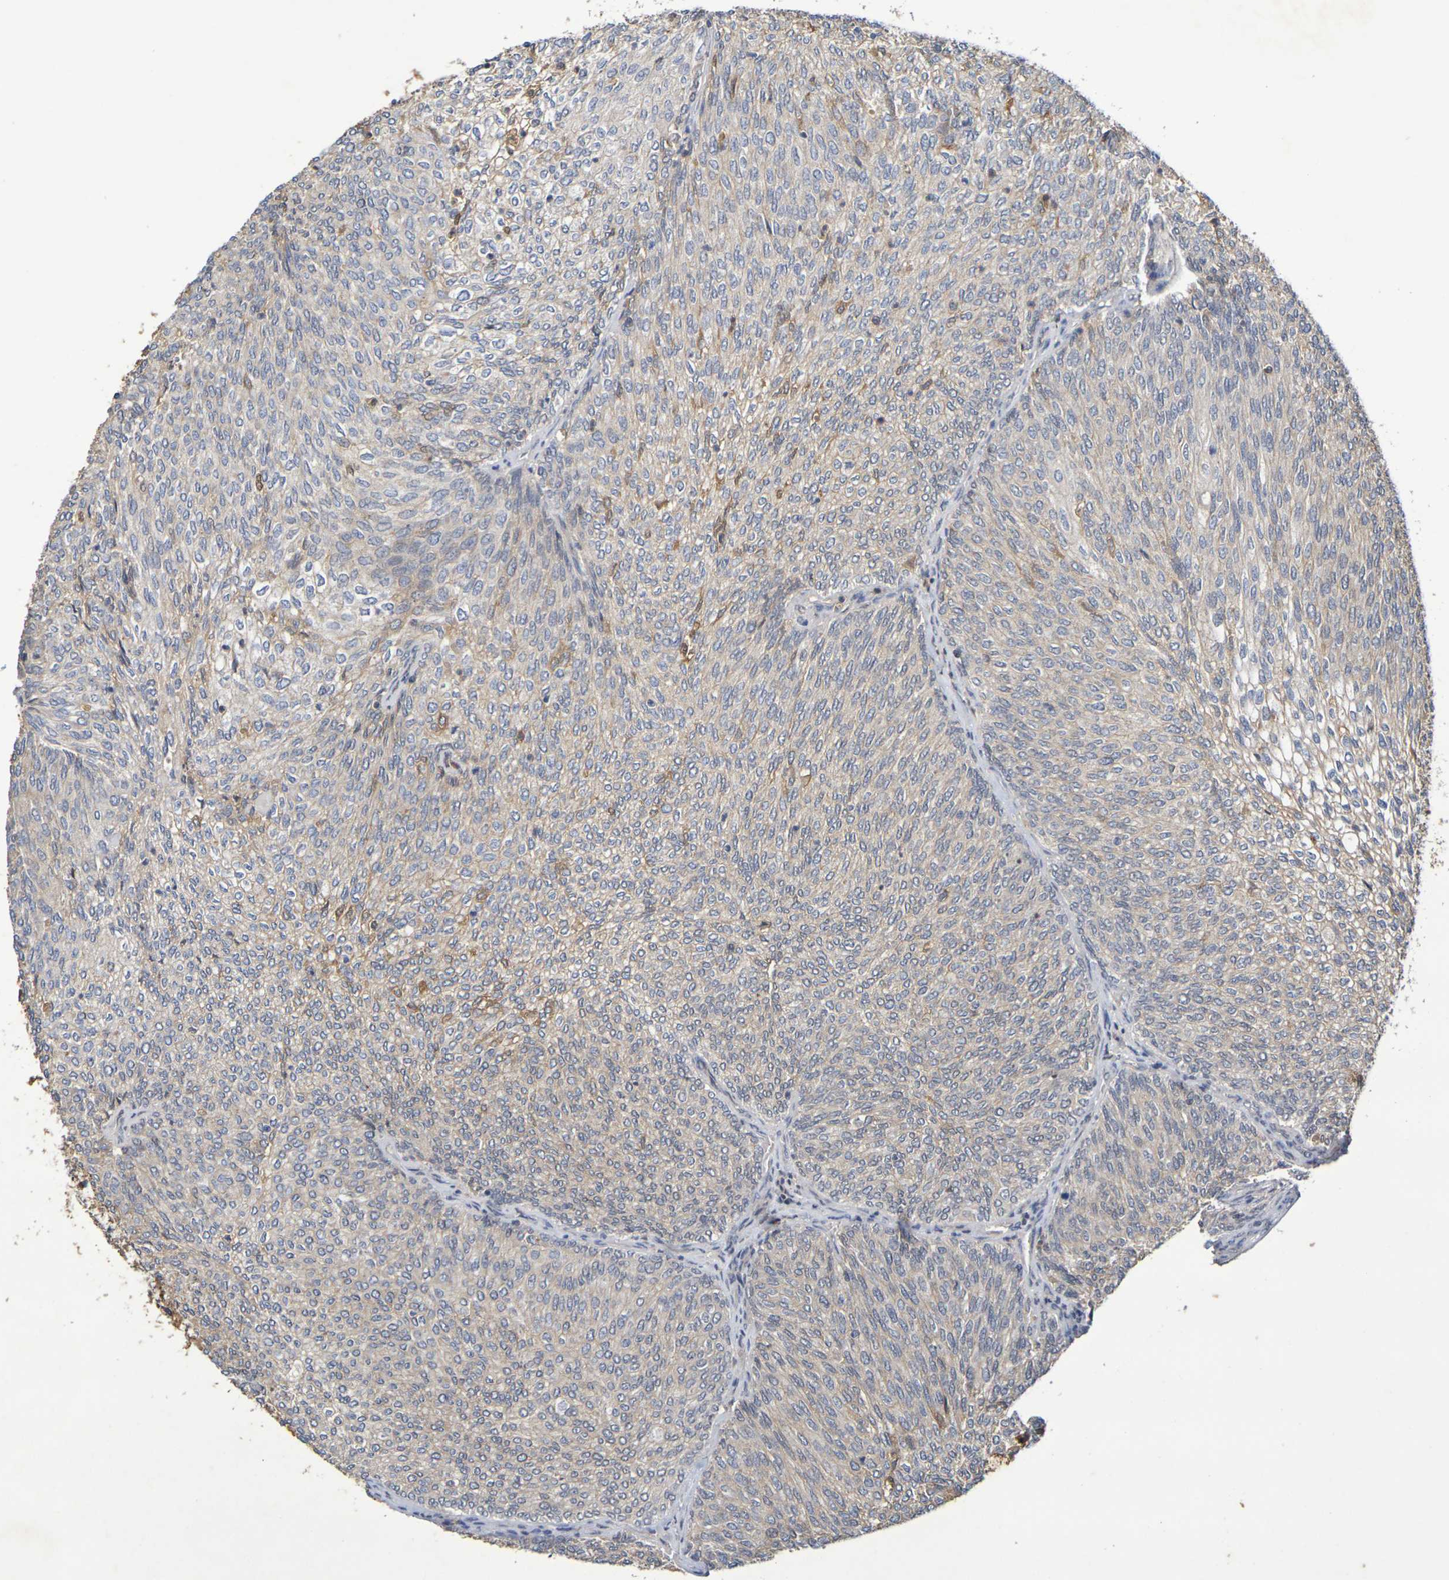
{"staining": {"intensity": "weak", "quantity": ">75%", "location": "cytoplasmic/membranous"}, "tissue": "urothelial cancer", "cell_type": "Tumor cells", "image_type": "cancer", "snomed": [{"axis": "morphology", "description": "Urothelial carcinoma, Low grade"}, {"axis": "topography", "description": "Urinary bladder"}], "caption": "Weak cytoplasmic/membranous protein positivity is present in approximately >75% of tumor cells in urothelial carcinoma (low-grade).", "gene": "TERF2", "patient": {"sex": "female", "age": 79}}